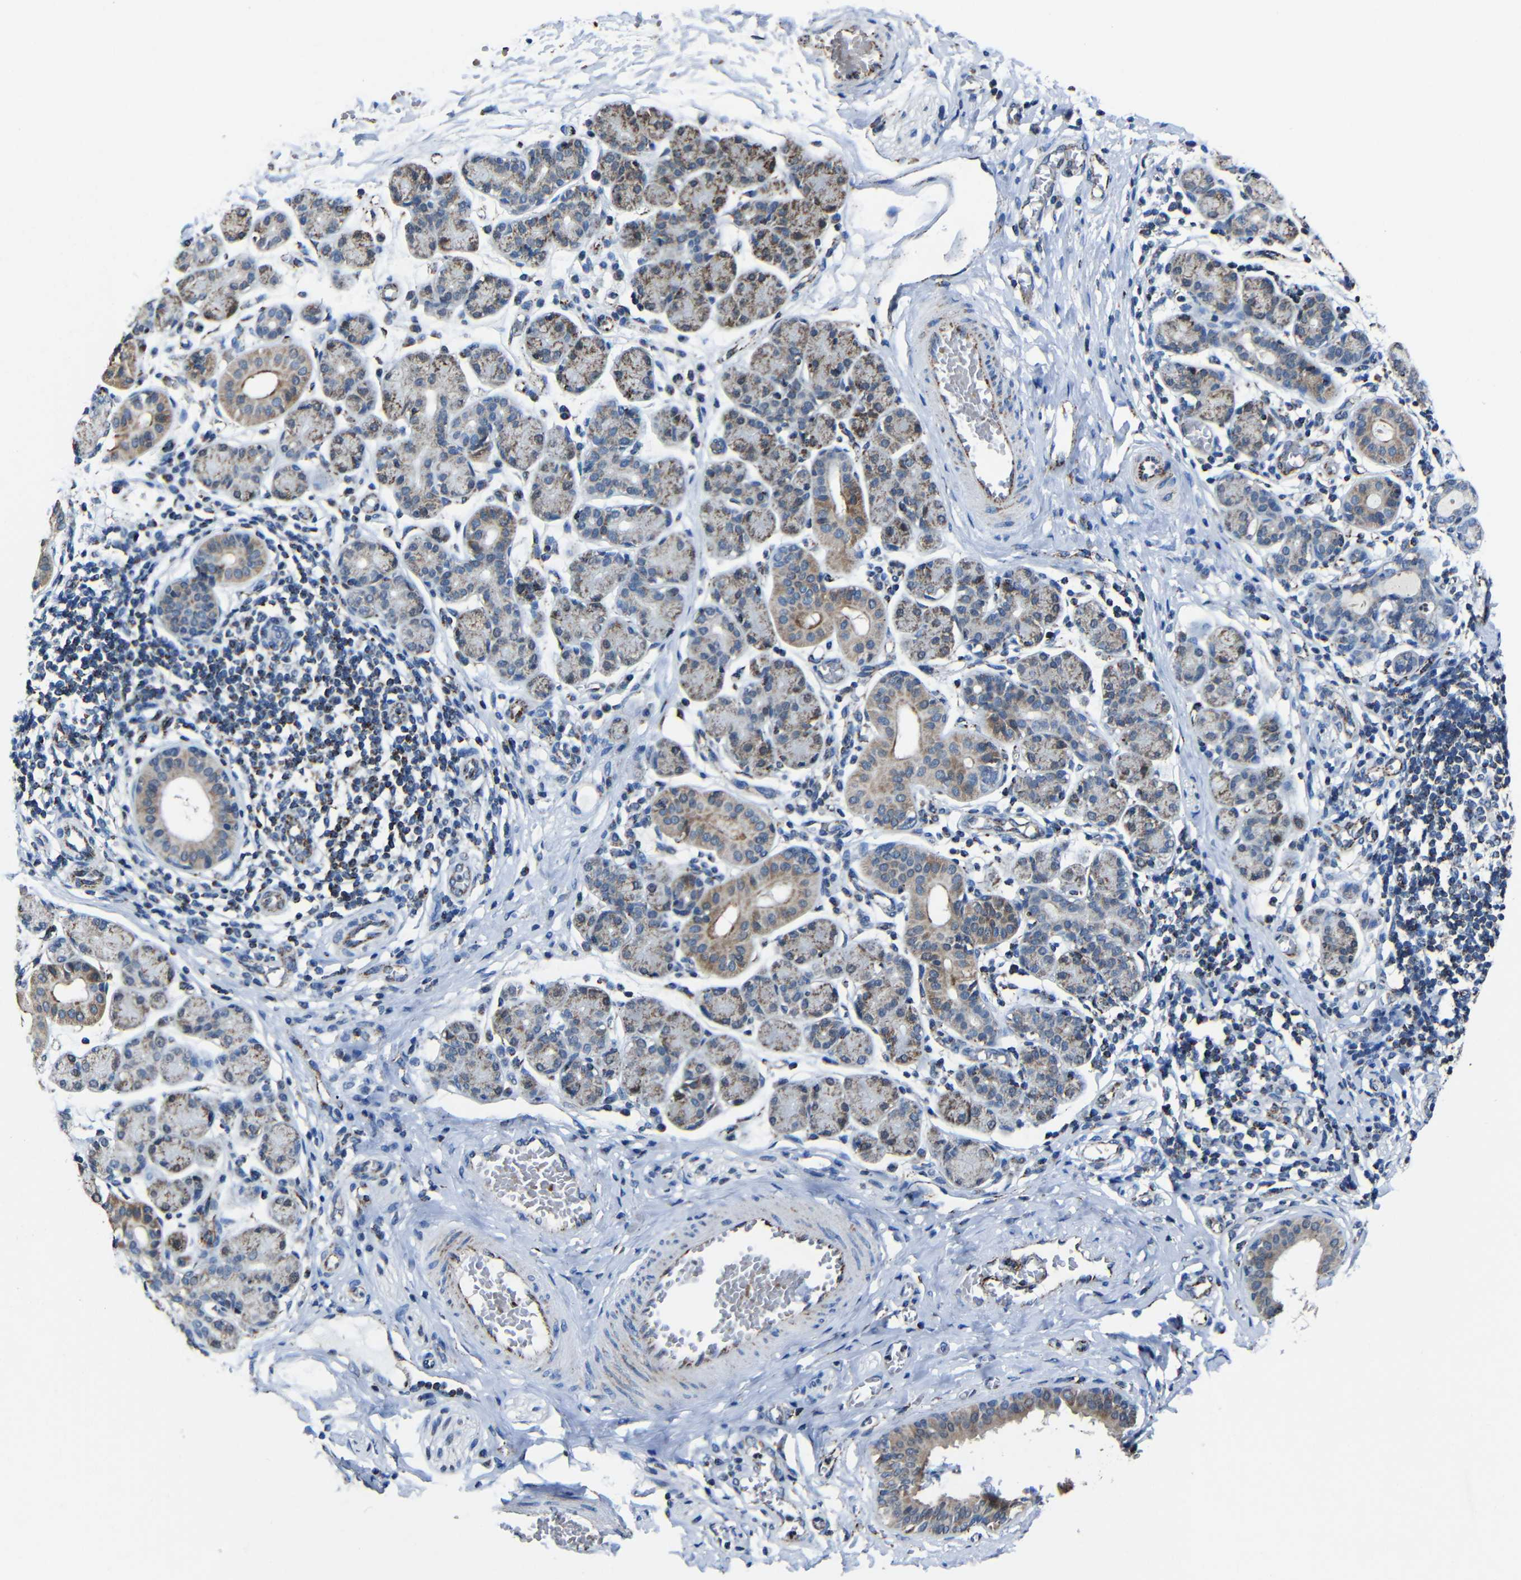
{"staining": {"intensity": "moderate", "quantity": "25%-75%", "location": "cytoplasmic/membranous"}, "tissue": "salivary gland", "cell_type": "Glandular cells", "image_type": "normal", "snomed": [{"axis": "morphology", "description": "Normal tissue, NOS"}, {"axis": "morphology", "description": "Inflammation, NOS"}, {"axis": "topography", "description": "Lymph node"}, {"axis": "topography", "description": "Salivary gland"}], "caption": "Immunohistochemistry (DAB (3,3'-diaminobenzidine)) staining of benign salivary gland reveals moderate cytoplasmic/membranous protein staining in approximately 25%-75% of glandular cells. (DAB (3,3'-diaminobenzidine) IHC, brown staining for protein, blue staining for nuclei).", "gene": "CA5B", "patient": {"sex": "male", "age": 3}}